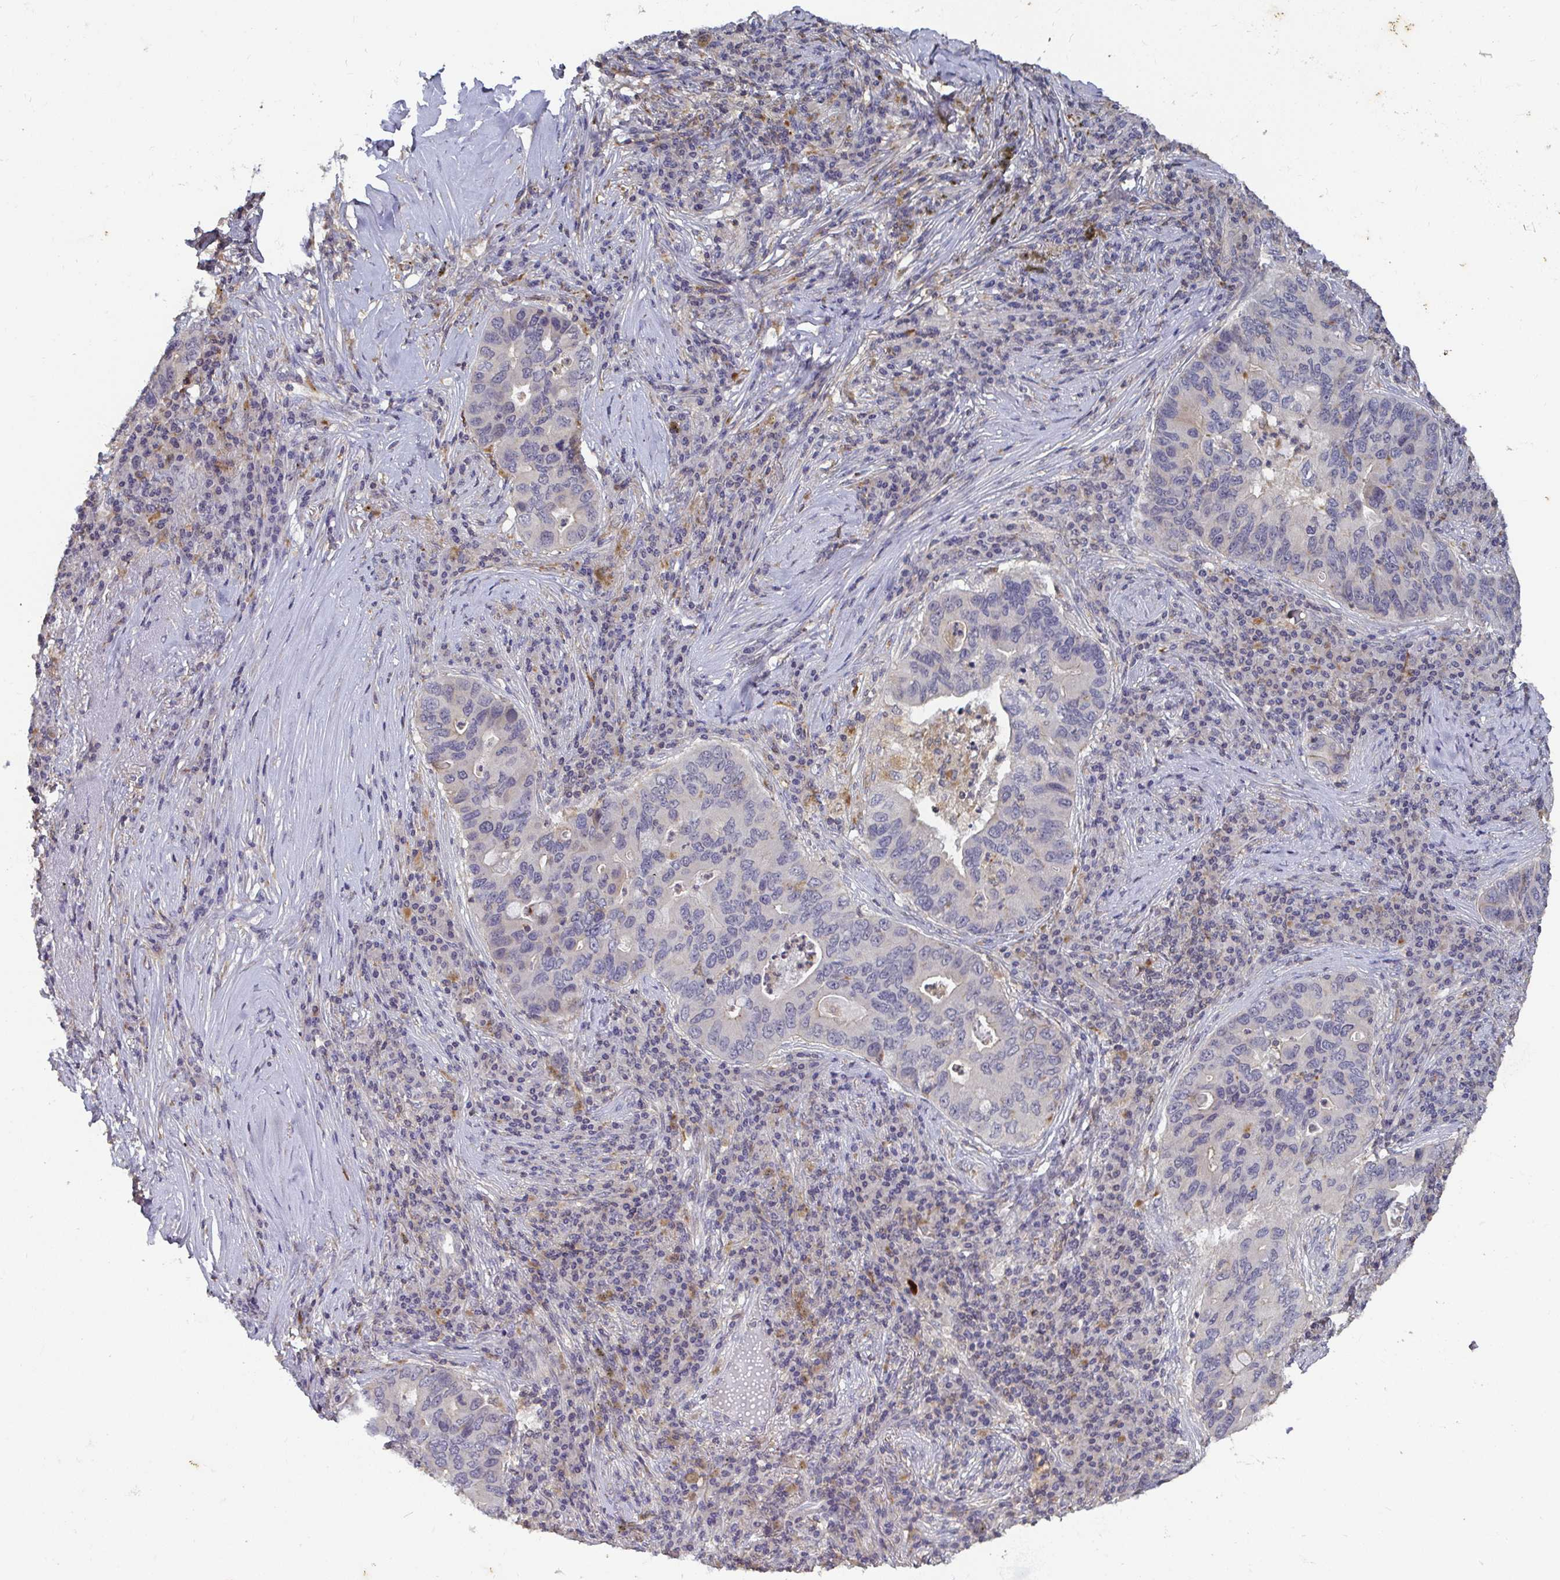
{"staining": {"intensity": "negative", "quantity": "none", "location": "none"}, "tissue": "lung cancer", "cell_type": "Tumor cells", "image_type": "cancer", "snomed": [{"axis": "morphology", "description": "Adenocarcinoma, NOS"}, {"axis": "morphology", "description": "Adenocarcinoma, metastatic, NOS"}, {"axis": "topography", "description": "Lymph node"}, {"axis": "topography", "description": "Lung"}], "caption": "Protein analysis of lung cancer exhibits no significant expression in tumor cells.", "gene": "CDH18", "patient": {"sex": "female", "age": 54}}